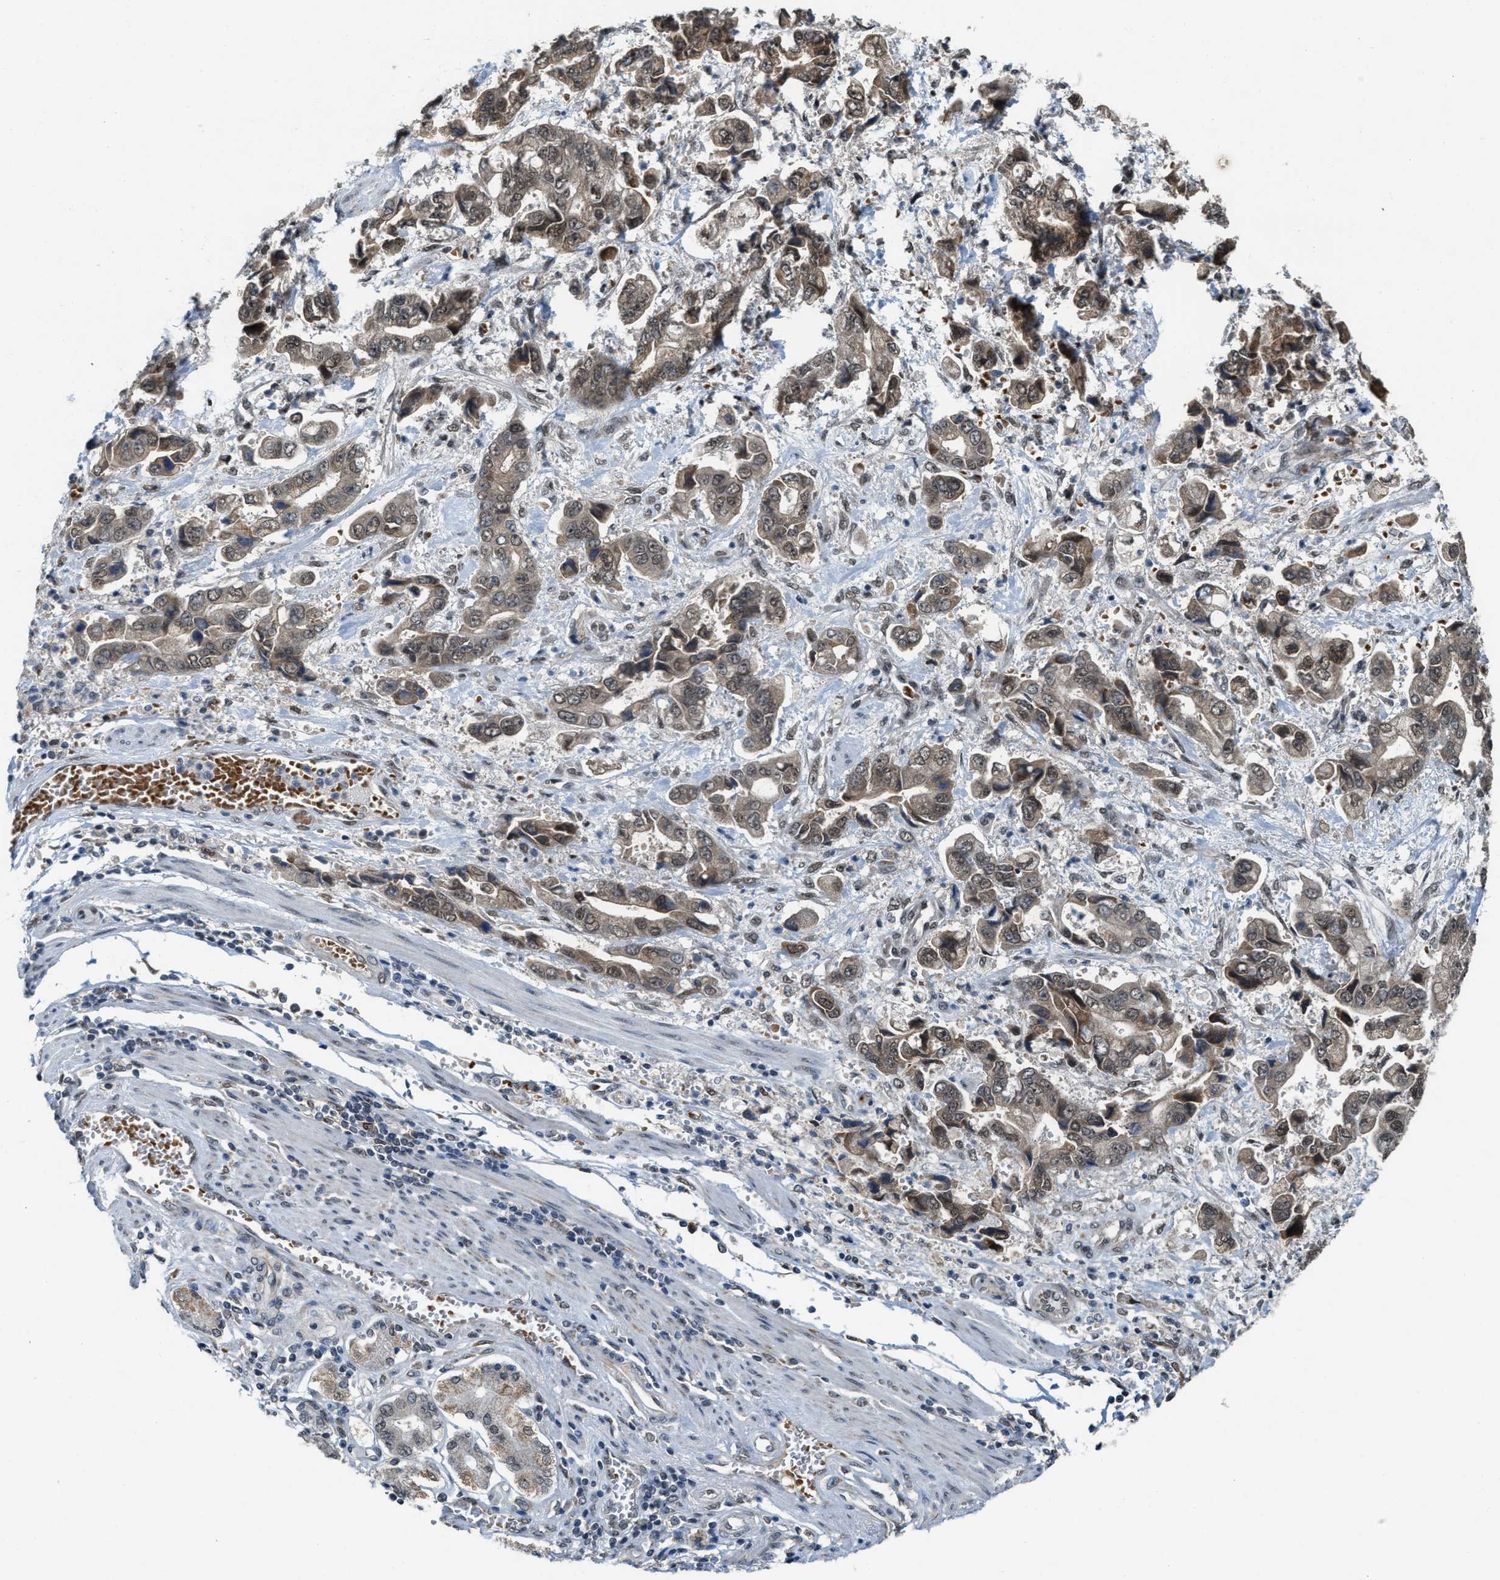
{"staining": {"intensity": "weak", "quantity": ">75%", "location": "cytoplasmic/membranous"}, "tissue": "stomach cancer", "cell_type": "Tumor cells", "image_type": "cancer", "snomed": [{"axis": "morphology", "description": "Normal tissue, NOS"}, {"axis": "morphology", "description": "Adenocarcinoma, NOS"}, {"axis": "topography", "description": "Stomach"}], "caption": "Tumor cells exhibit low levels of weak cytoplasmic/membranous expression in about >75% of cells in adenocarcinoma (stomach). (DAB IHC with brightfield microscopy, high magnification).", "gene": "KIF24", "patient": {"sex": "male", "age": 62}}